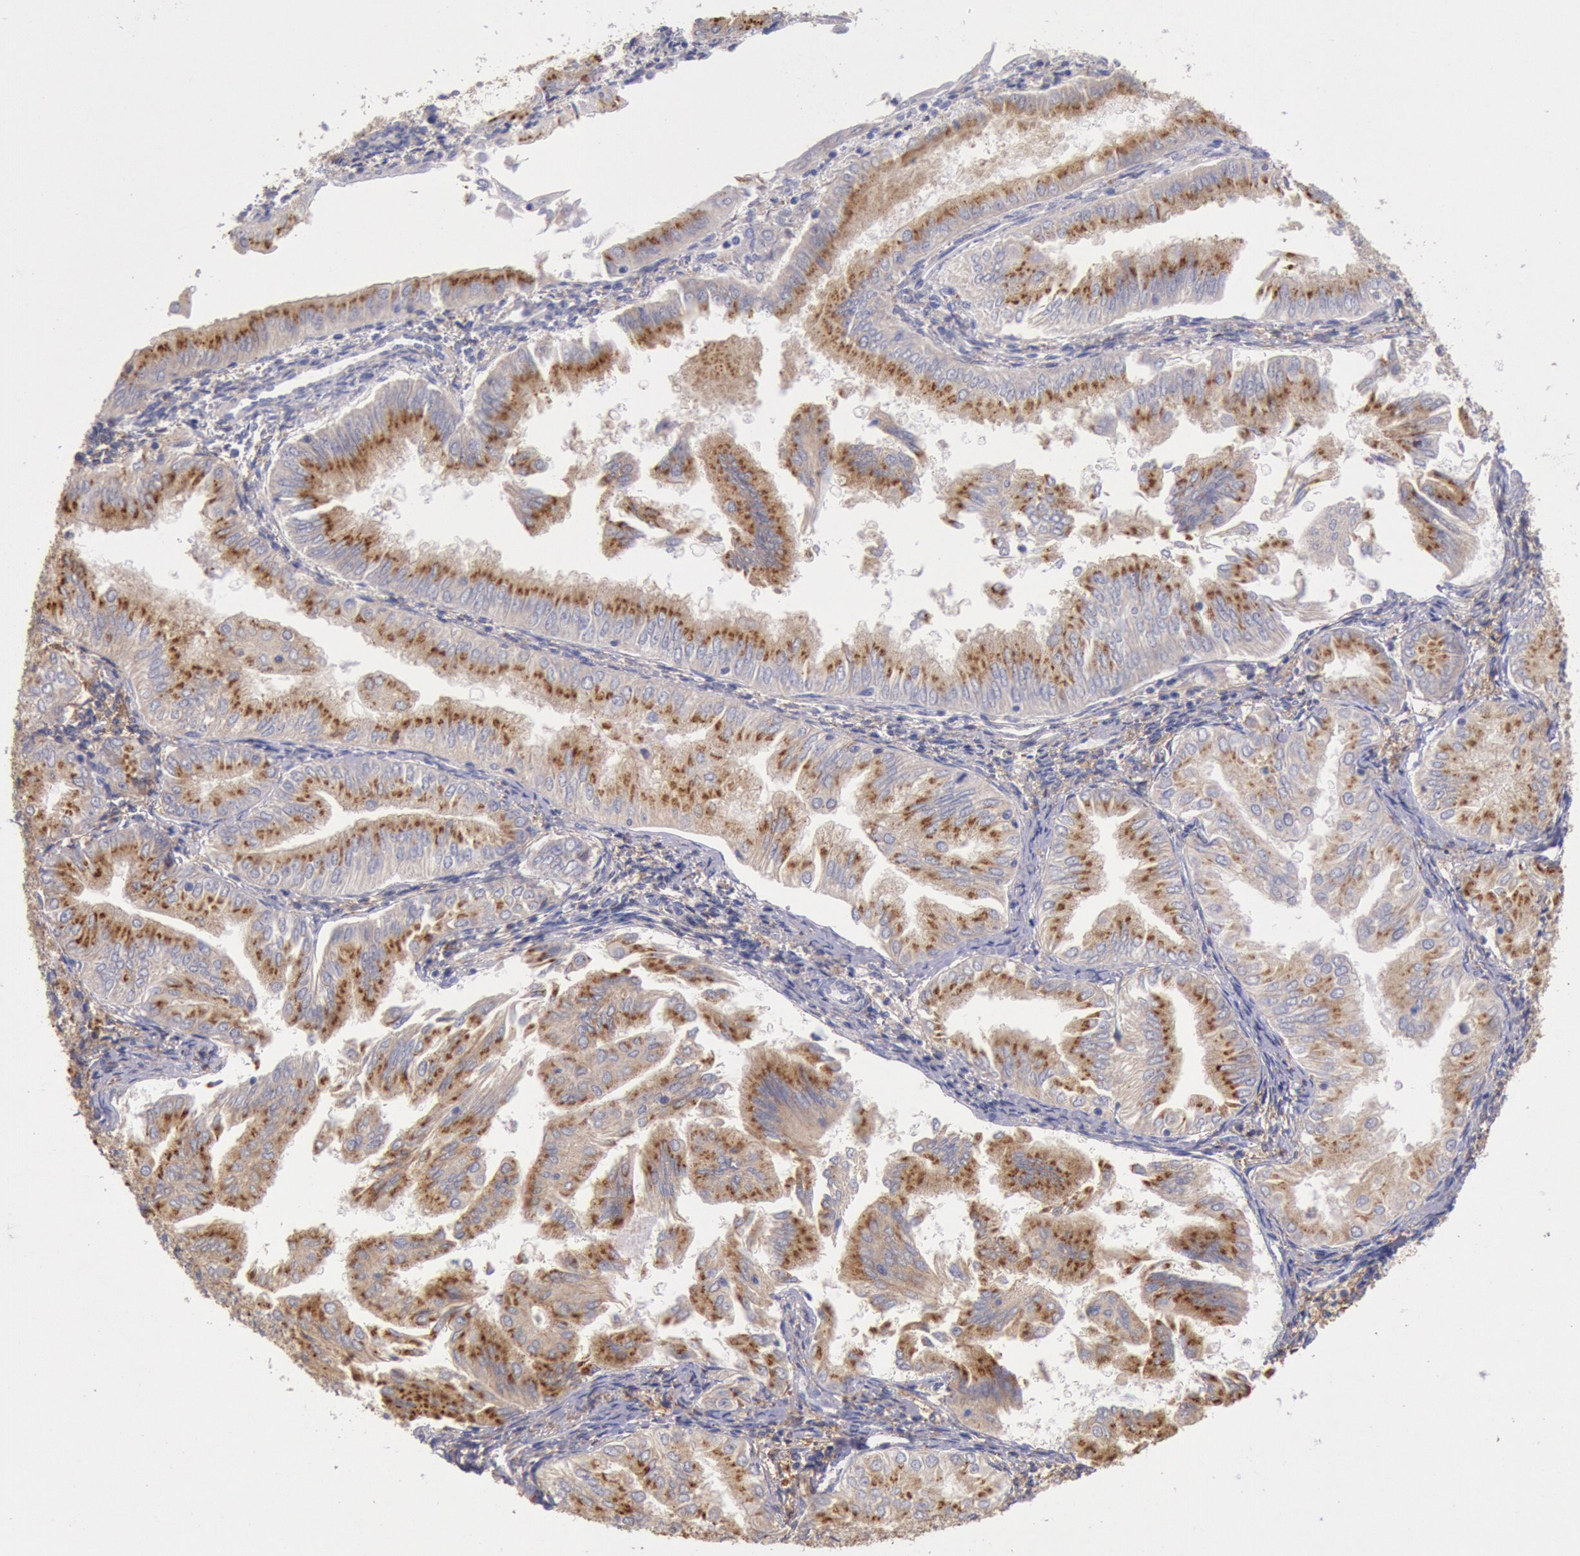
{"staining": {"intensity": "moderate", "quantity": ">75%", "location": "cytoplasmic/membranous"}, "tissue": "endometrial cancer", "cell_type": "Tumor cells", "image_type": "cancer", "snomed": [{"axis": "morphology", "description": "Adenocarcinoma, NOS"}, {"axis": "topography", "description": "Endometrium"}], "caption": "Human endometrial adenocarcinoma stained for a protein (brown) displays moderate cytoplasmic/membranous positive positivity in approximately >75% of tumor cells.", "gene": "GAL3ST1", "patient": {"sex": "female", "age": 53}}